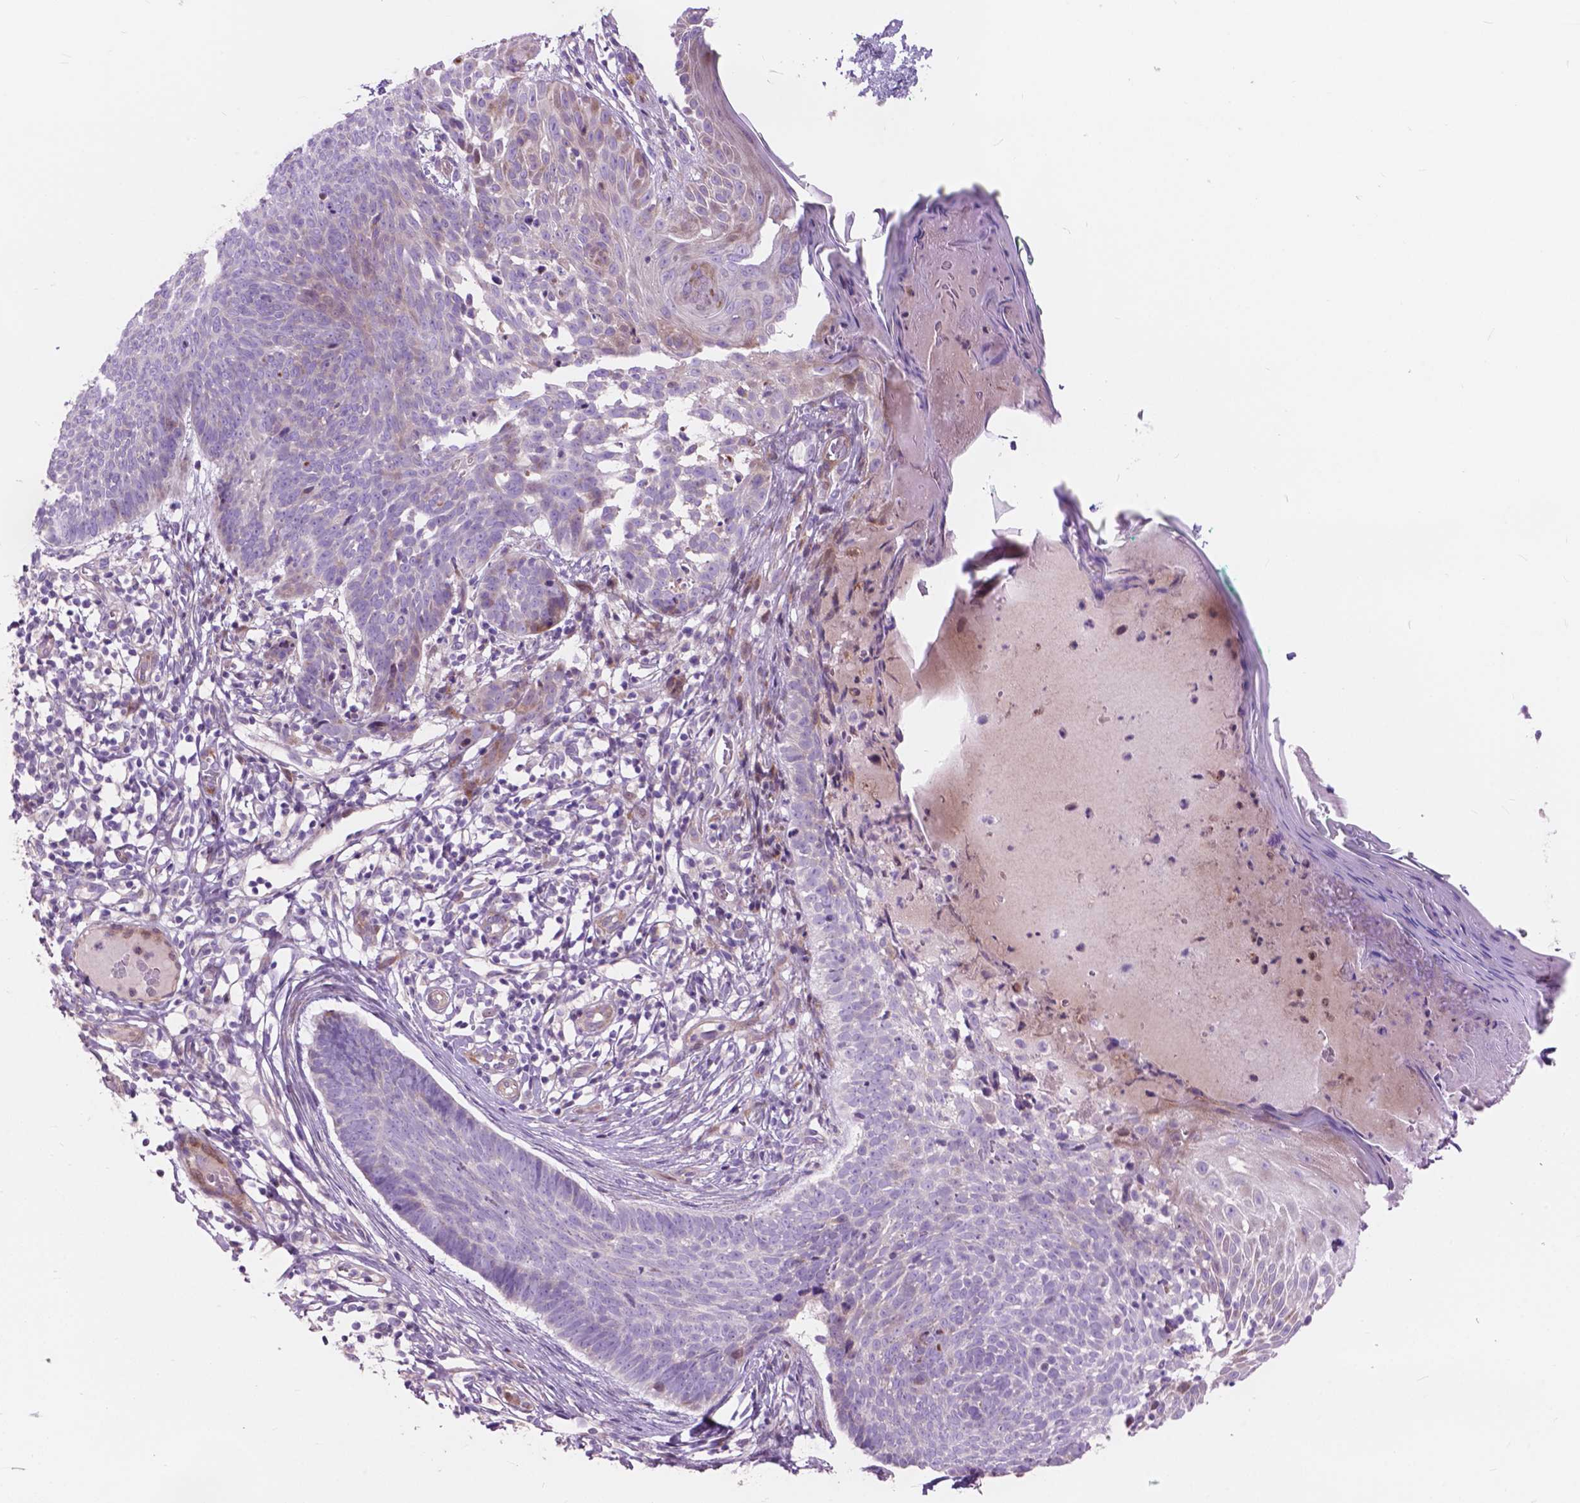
{"staining": {"intensity": "negative", "quantity": "none", "location": "none"}, "tissue": "skin cancer", "cell_type": "Tumor cells", "image_type": "cancer", "snomed": [{"axis": "morphology", "description": "Basal cell carcinoma"}, {"axis": "topography", "description": "Skin"}], "caption": "This is a photomicrograph of IHC staining of basal cell carcinoma (skin), which shows no staining in tumor cells.", "gene": "MORN1", "patient": {"sex": "male", "age": 85}}